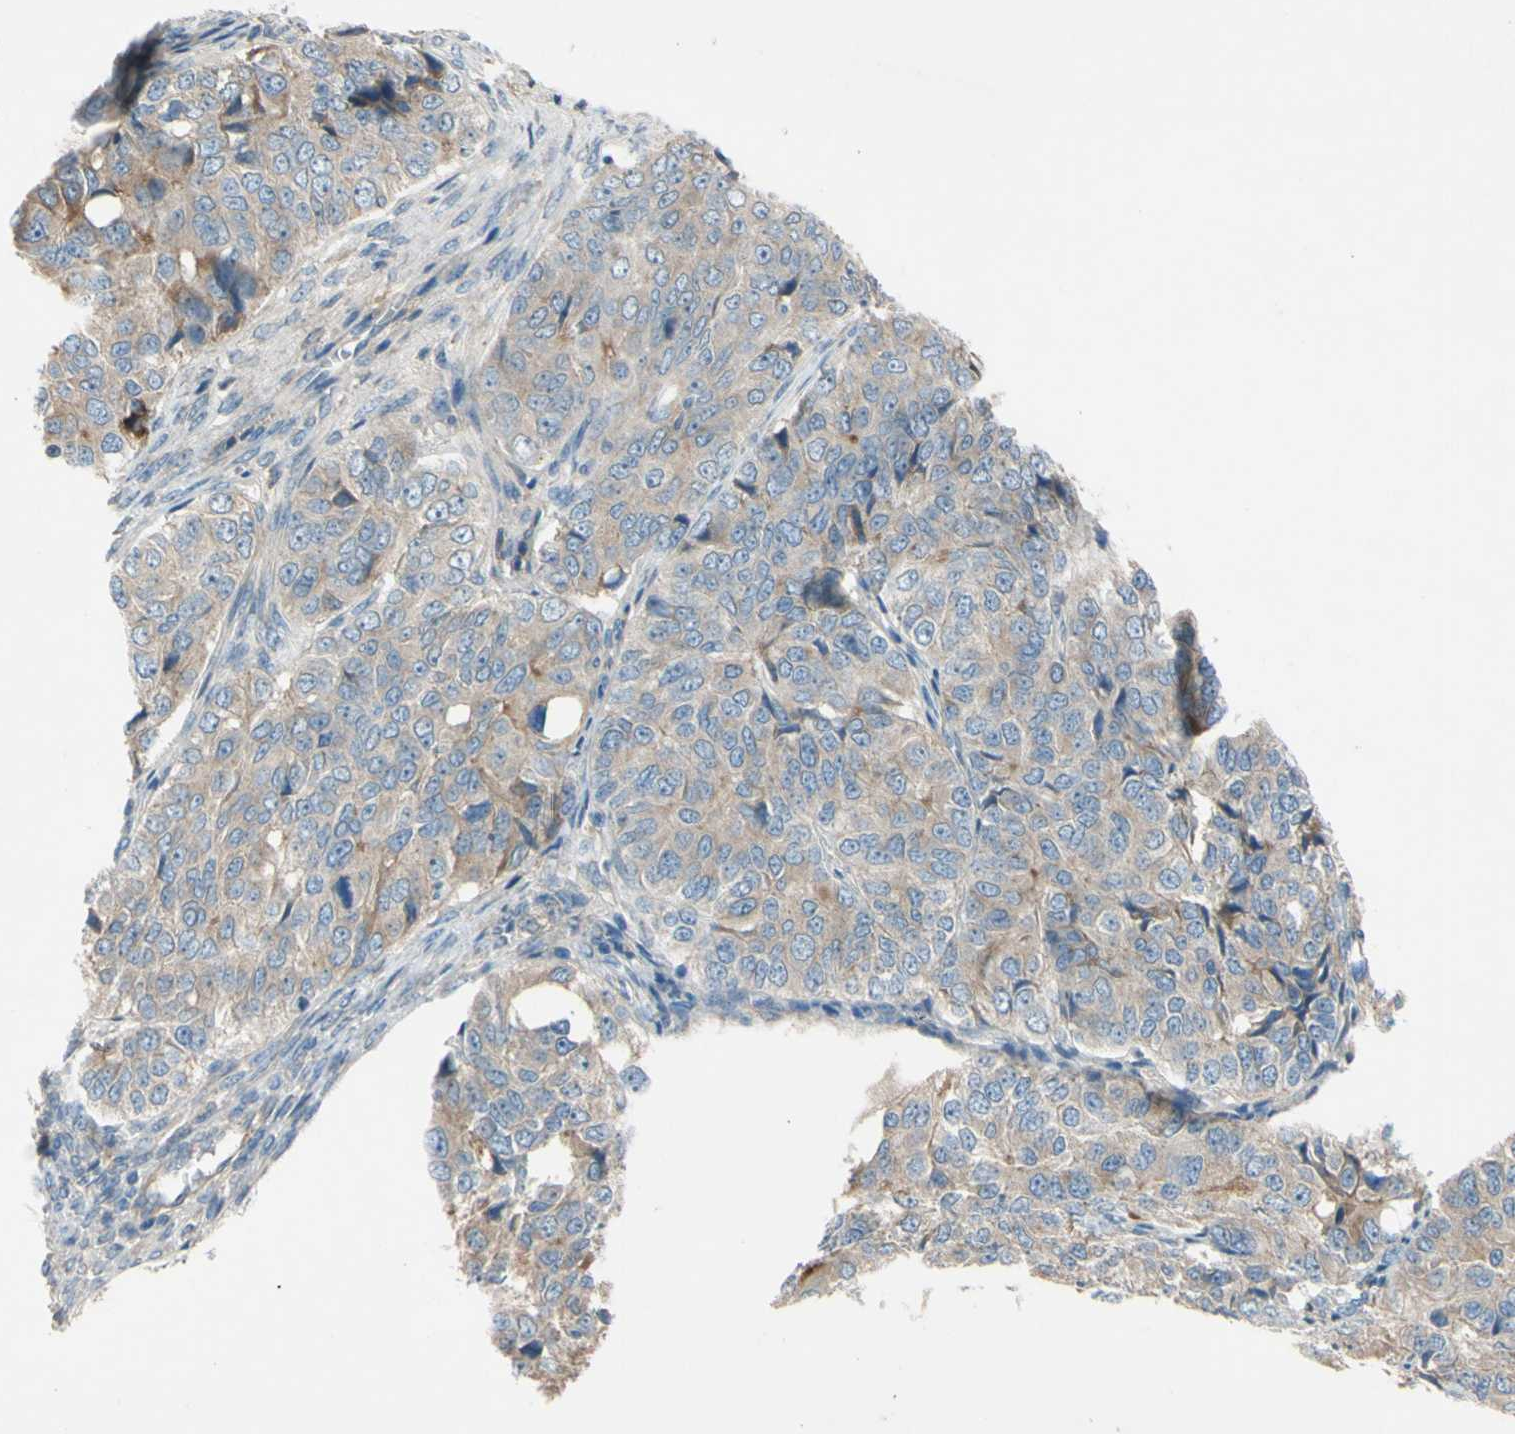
{"staining": {"intensity": "weak", "quantity": ">75%", "location": "cytoplasmic/membranous"}, "tissue": "ovarian cancer", "cell_type": "Tumor cells", "image_type": "cancer", "snomed": [{"axis": "morphology", "description": "Carcinoma, endometroid"}, {"axis": "topography", "description": "Ovary"}], "caption": "Ovarian endometroid carcinoma stained with DAB (3,3'-diaminobenzidine) IHC demonstrates low levels of weak cytoplasmic/membranous positivity in approximately >75% of tumor cells. The staining is performed using DAB brown chromogen to label protein expression. The nuclei are counter-stained blue using hematoxylin.", "gene": "ATRN", "patient": {"sex": "female", "age": 51}}